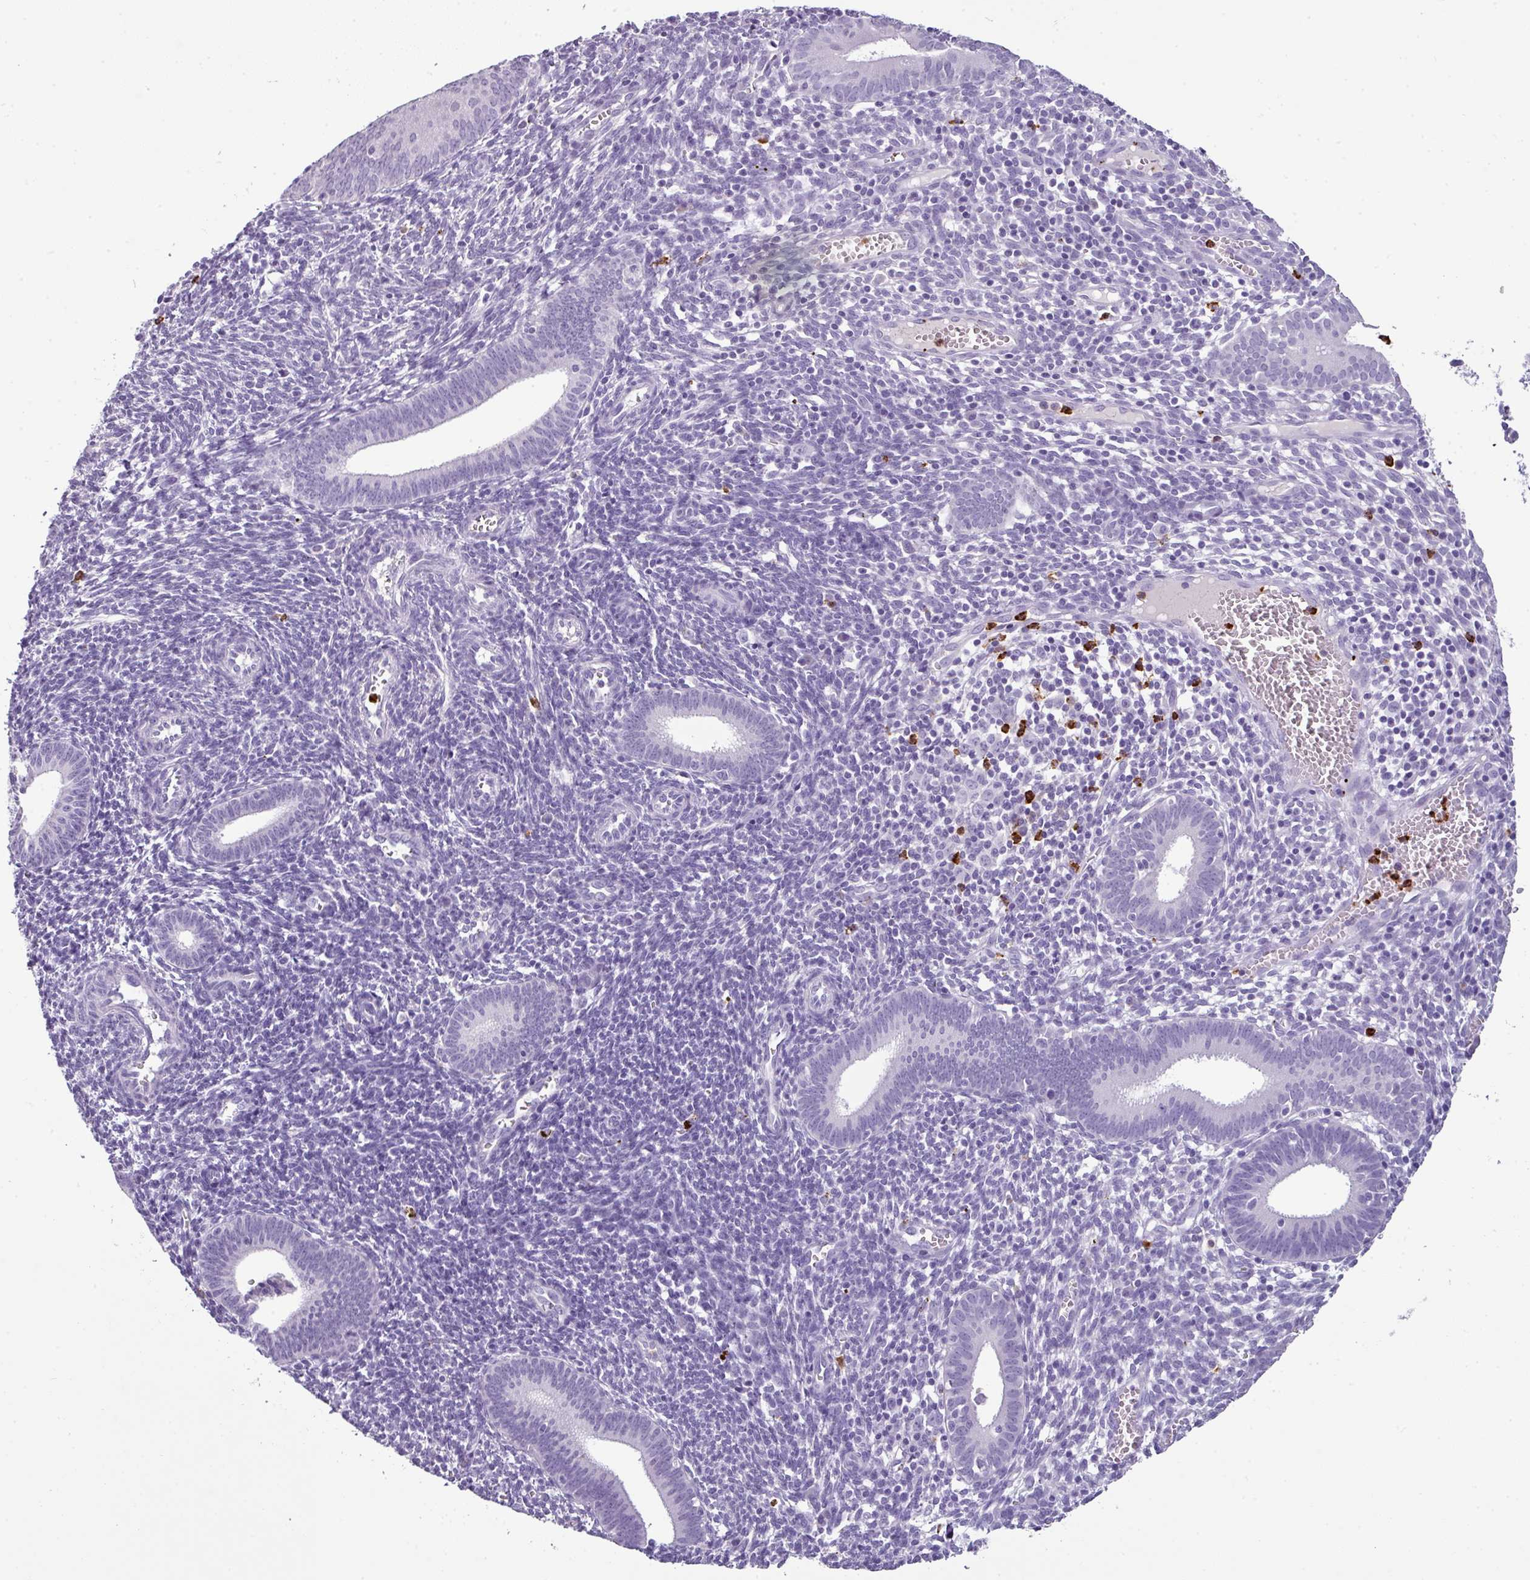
{"staining": {"intensity": "negative", "quantity": "none", "location": "none"}, "tissue": "endometrium", "cell_type": "Cells in endometrial stroma", "image_type": "normal", "snomed": [{"axis": "morphology", "description": "Normal tissue, NOS"}, {"axis": "topography", "description": "Endometrium"}], "caption": "Endometrium was stained to show a protein in brown. There is no significant expression in cells in endometrial stroma. (DAB immunohistochemistry (IHC) with hematoxylin counter stain).", "gene": "CTSG", "patient": {"sex": "female", "age": 41}}